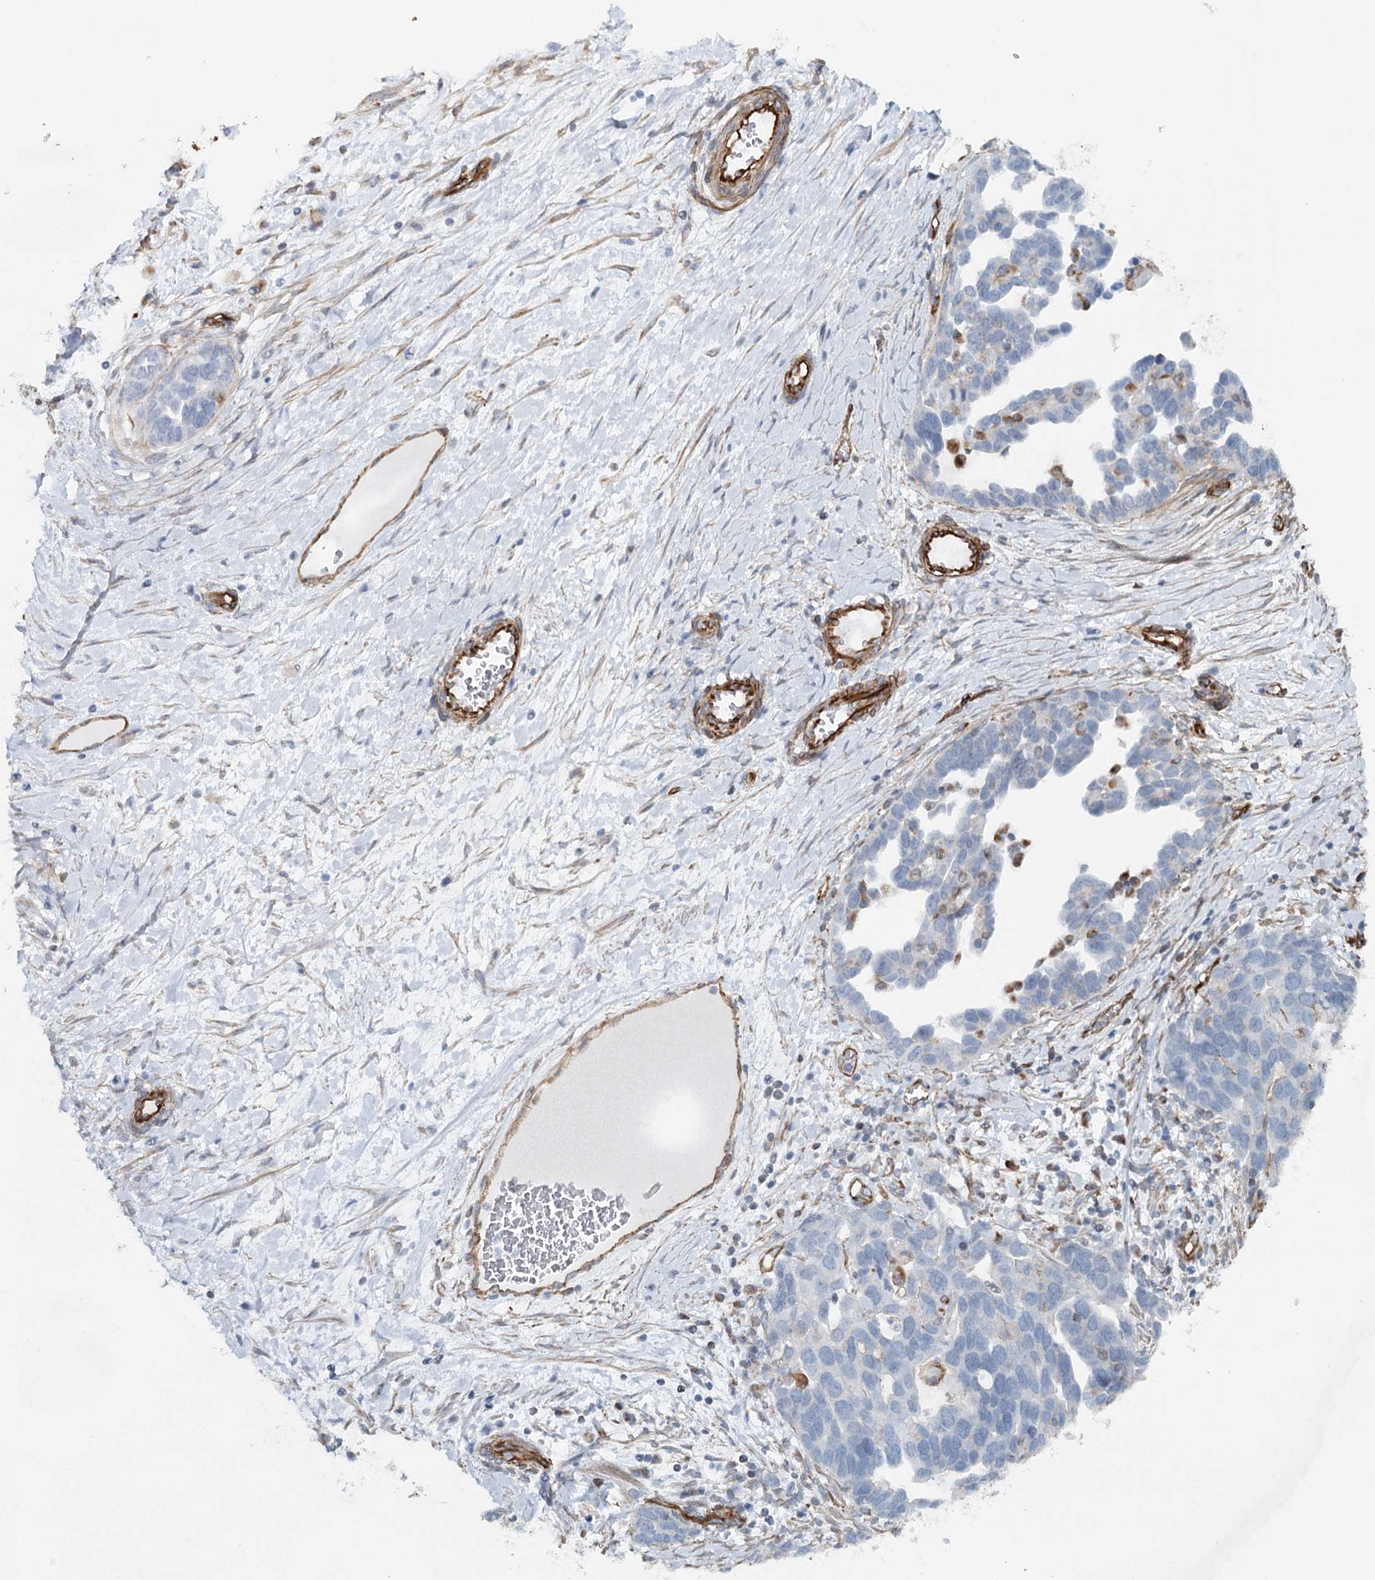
{"staining": {"intensity": "negative", "quantity": "none", "location": "none"}, "tissue": "ovarian cancer", "cell_type": "Tumor cells", "image_type": "cancer", "snomed": [{"axis": "morphology", "description": "Cystadenocarcinoma, serous, NOS"}, {"axis": "topography", "description": "Ovary"}], "caption": "This is an immunohistochemistry micrograph of human ovarian cancer. There is no expression in tumor cells.", "gene": "SYNPO", "patient": {"sex": "female", "age": 54}}